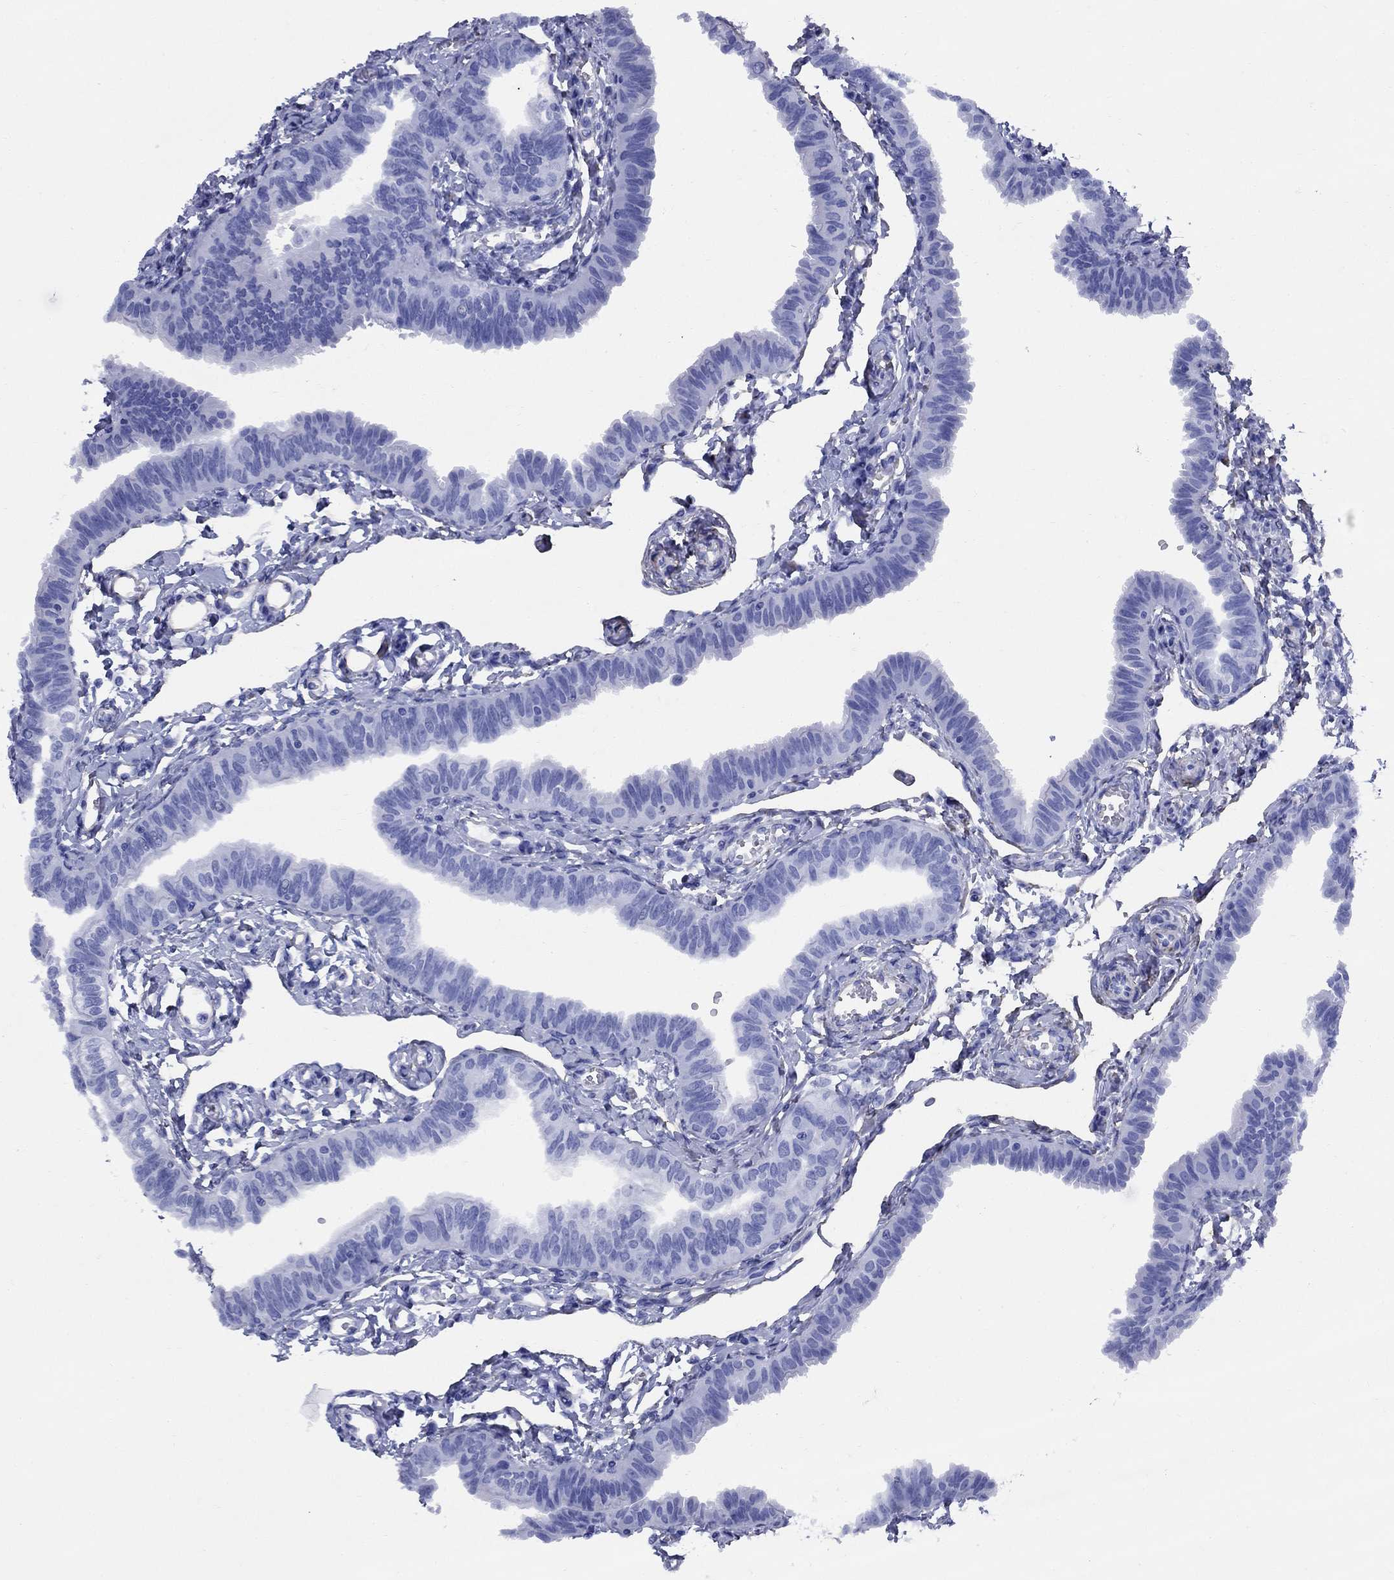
{"staining": {"intensity": "negative", "quantity": "none", "location": "none"}, "tissue": "fallopian tube", "cell_type": "Glandular cells", "image_type": "normal", "snomed": [{"axis": "morphology", "description": "Normal tissue, NOS"}, {"axis": "topography", "description": "Fallopian tube"}], "caption": "Immunohistochemical staining of normal human fallopian tube demonstrates no significant staining in glandular cells.", "gene": "VTN", "patient": {"sex": "female", "age": 54}}